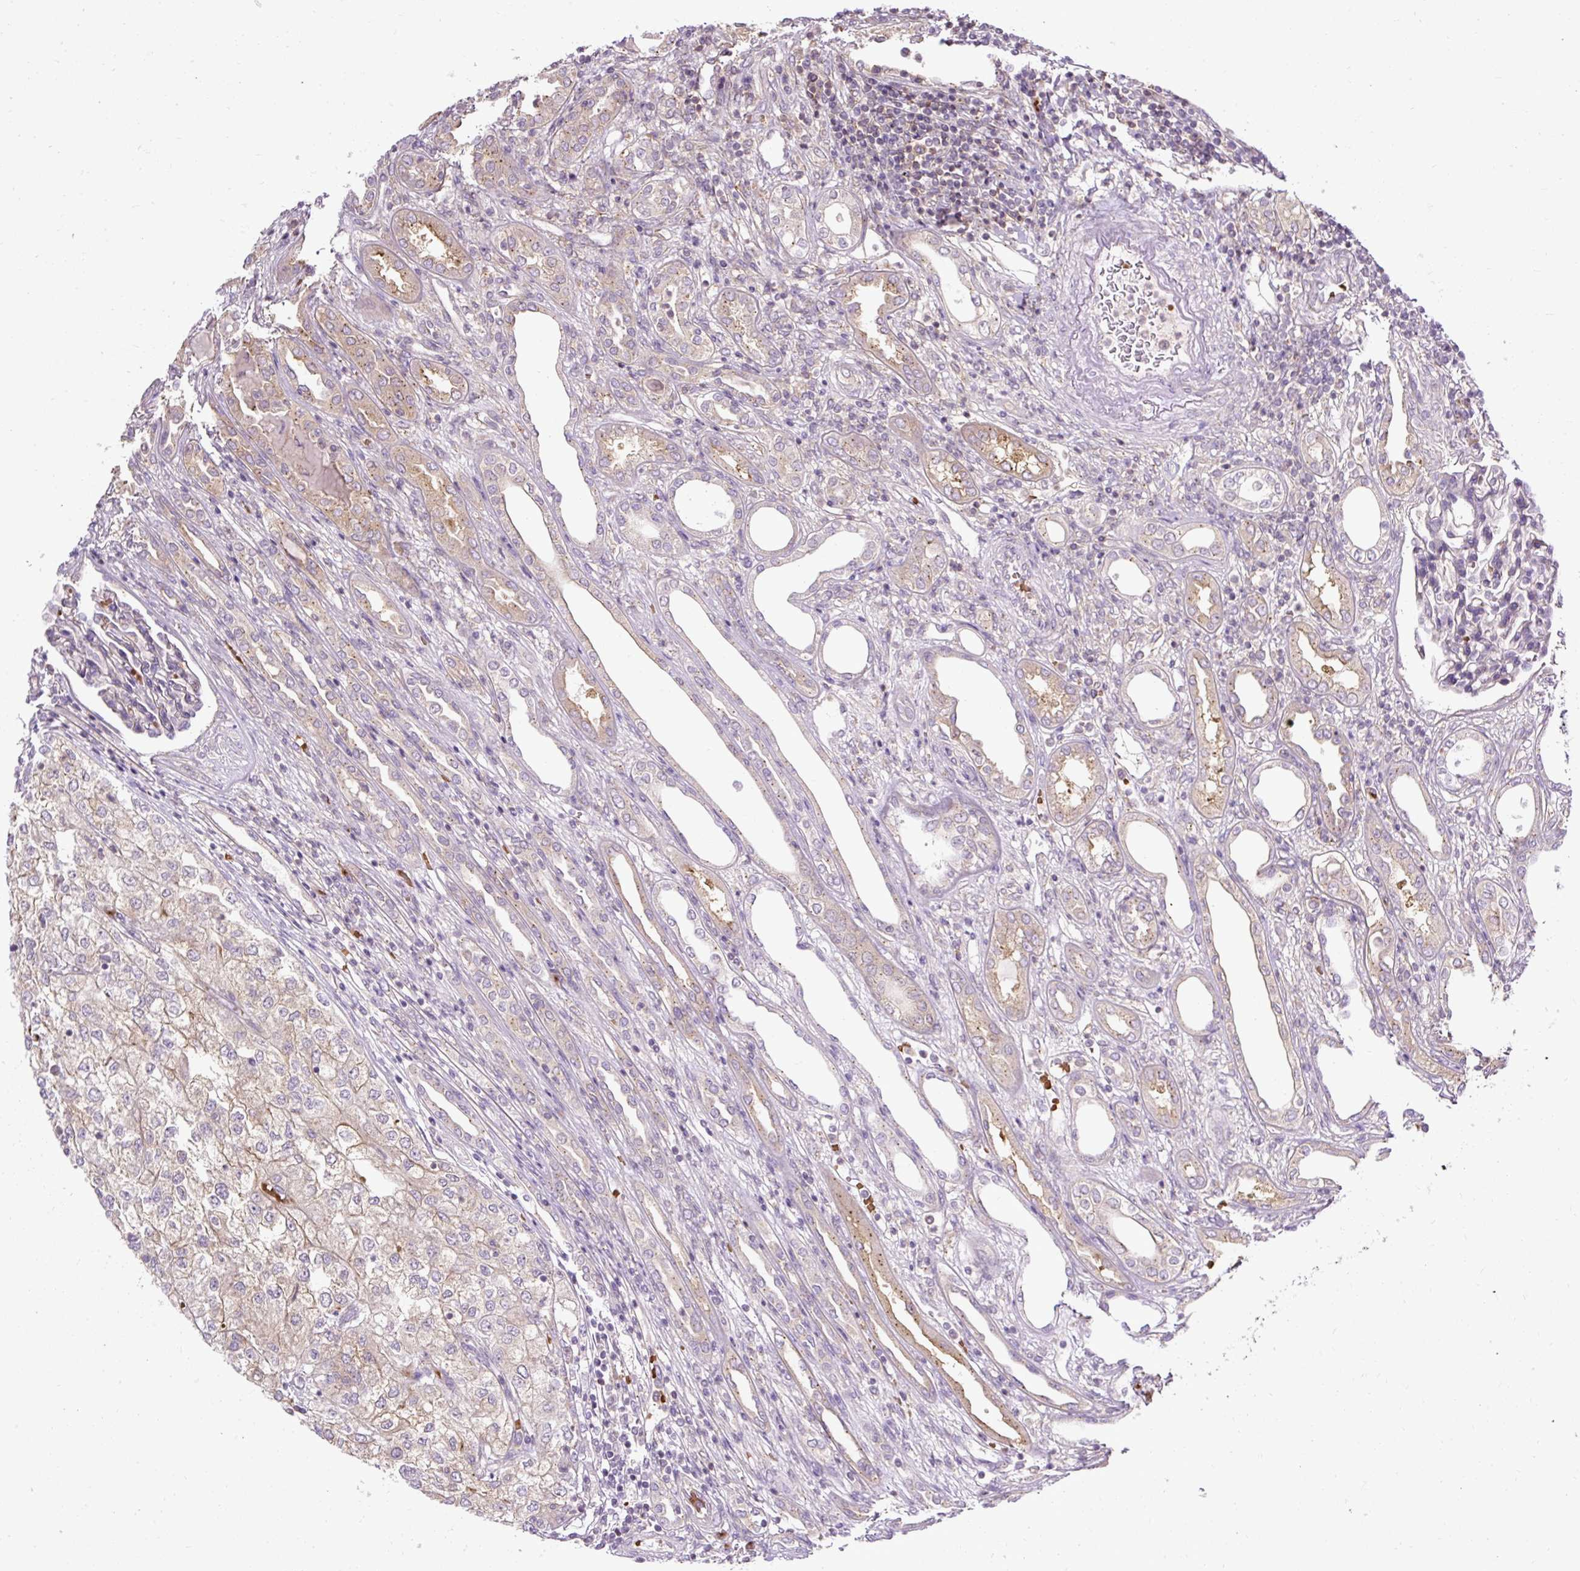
{"staining": {"intensity": "negative", "quantity": "none", "location": "none"}, "tissue": "renal cancer", "cell_type": "Tumor cells", "image_type": "cancer", "snomed": [{"axis": "morphology", "description": "Adenocarcinoma, NOS"}, {"axis": "topography", "description": "Kidney"}], "caption": "Immunohistochemical staining of human renal adenocarcinoma reveals no significant expression in tumor cells. (DAB immunohistochemistry, high magnification).", "gene": "SMC4", "patient": {"sex": "female", "age": 54}}